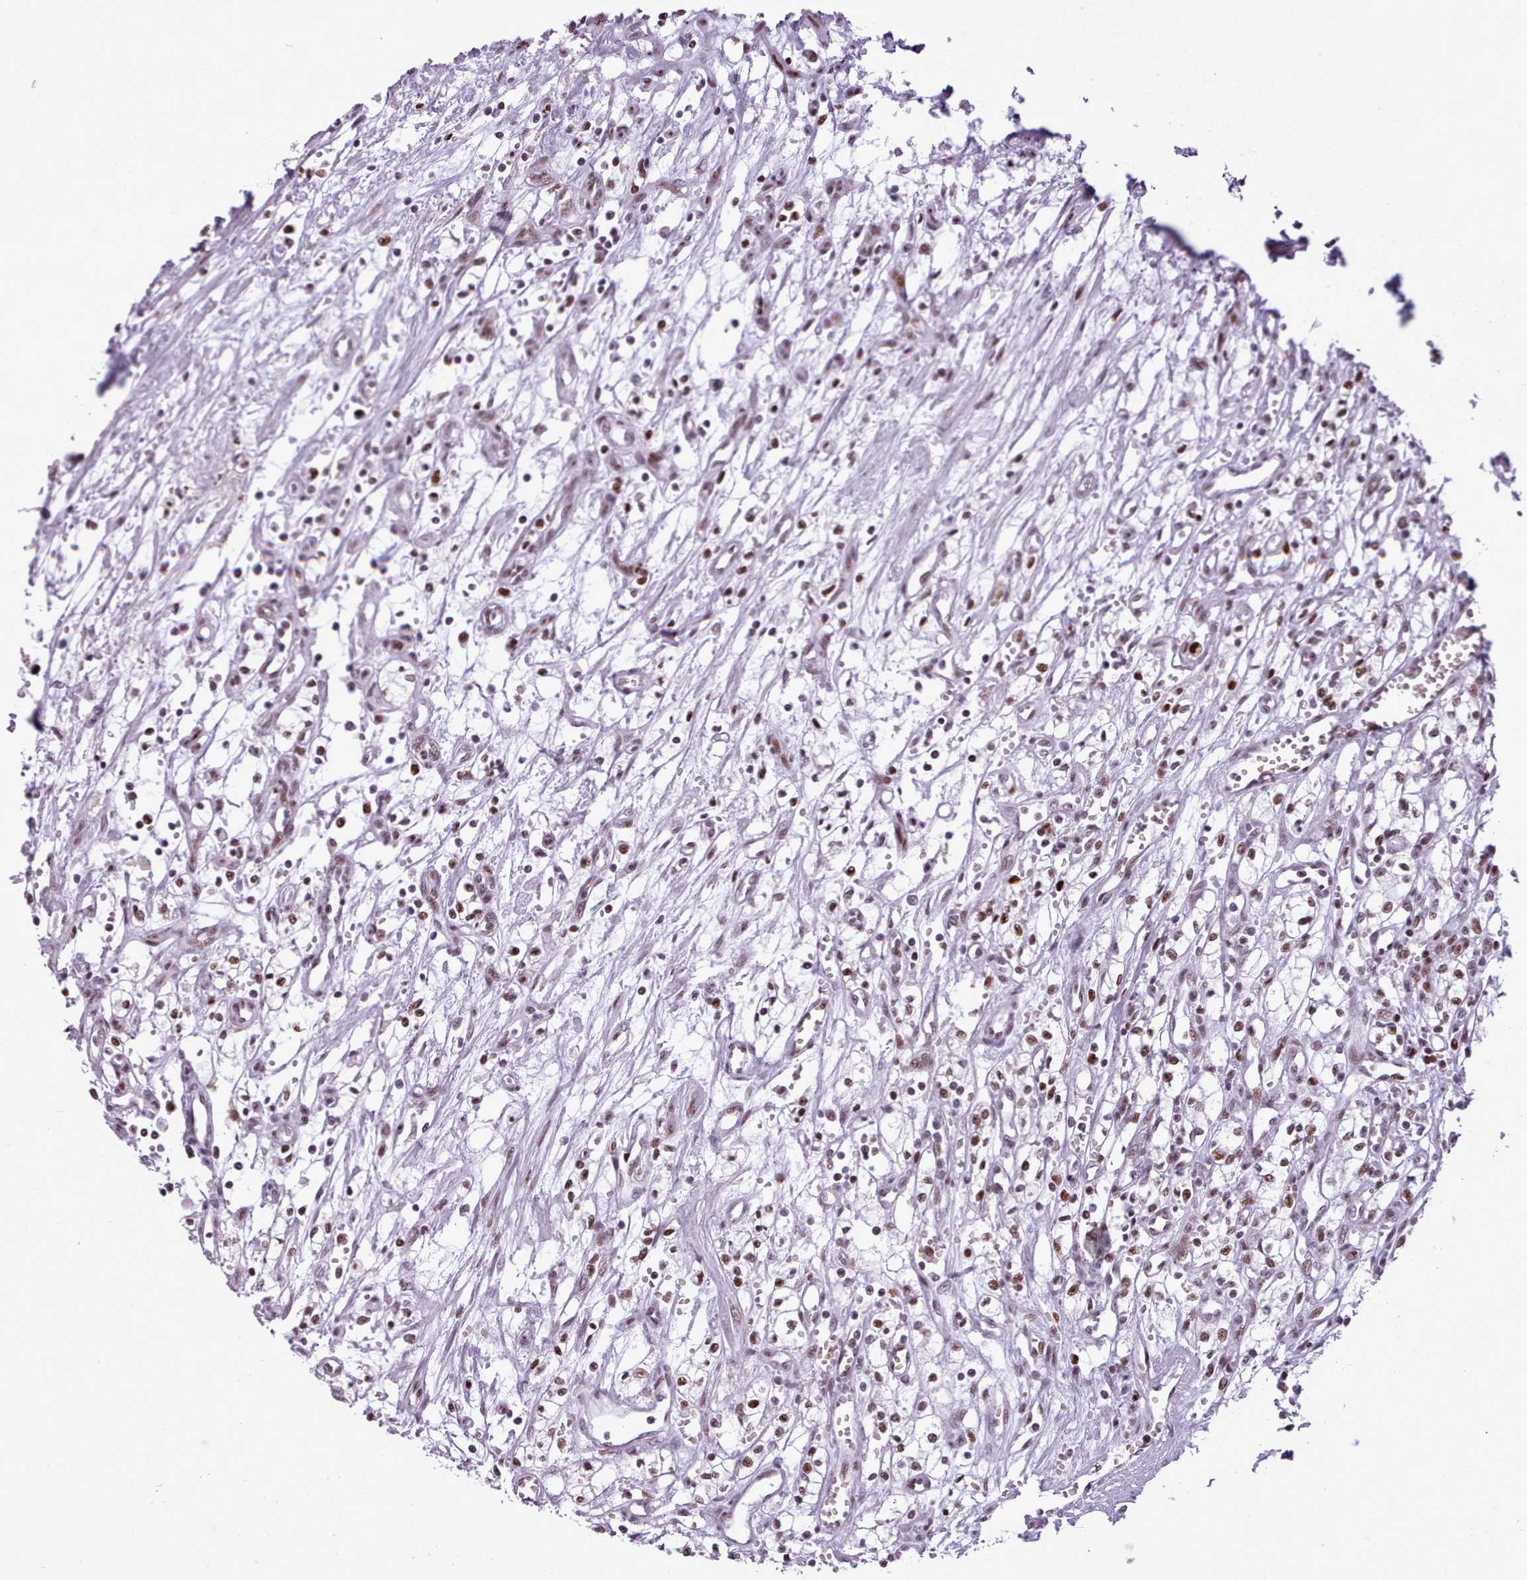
{"staining": {"intensity": "moderate", "quantity": ">75%", "location": "nuclear"}, "tissue": "renal cancer", "cell_type": "Tumor cells", "image_type": "cancer", "snomed": [{"axis": "morphology", "description": "Adenocarcinoma, NOS"}, {"axis": "topography", "description": "Kidney"}], "caption": "The photomicrograph exhibits staining of renal adenocarcinoma, revealing moderate nuclear protein positivity (brown color) within tumor cells. The staining is performed using DAB brown chromogen to label protein expression. The nuclei are counter-stained blue using hematoxylin.", "gene": "SRSF4", "patient": {"sex": "male", "age": 59}}